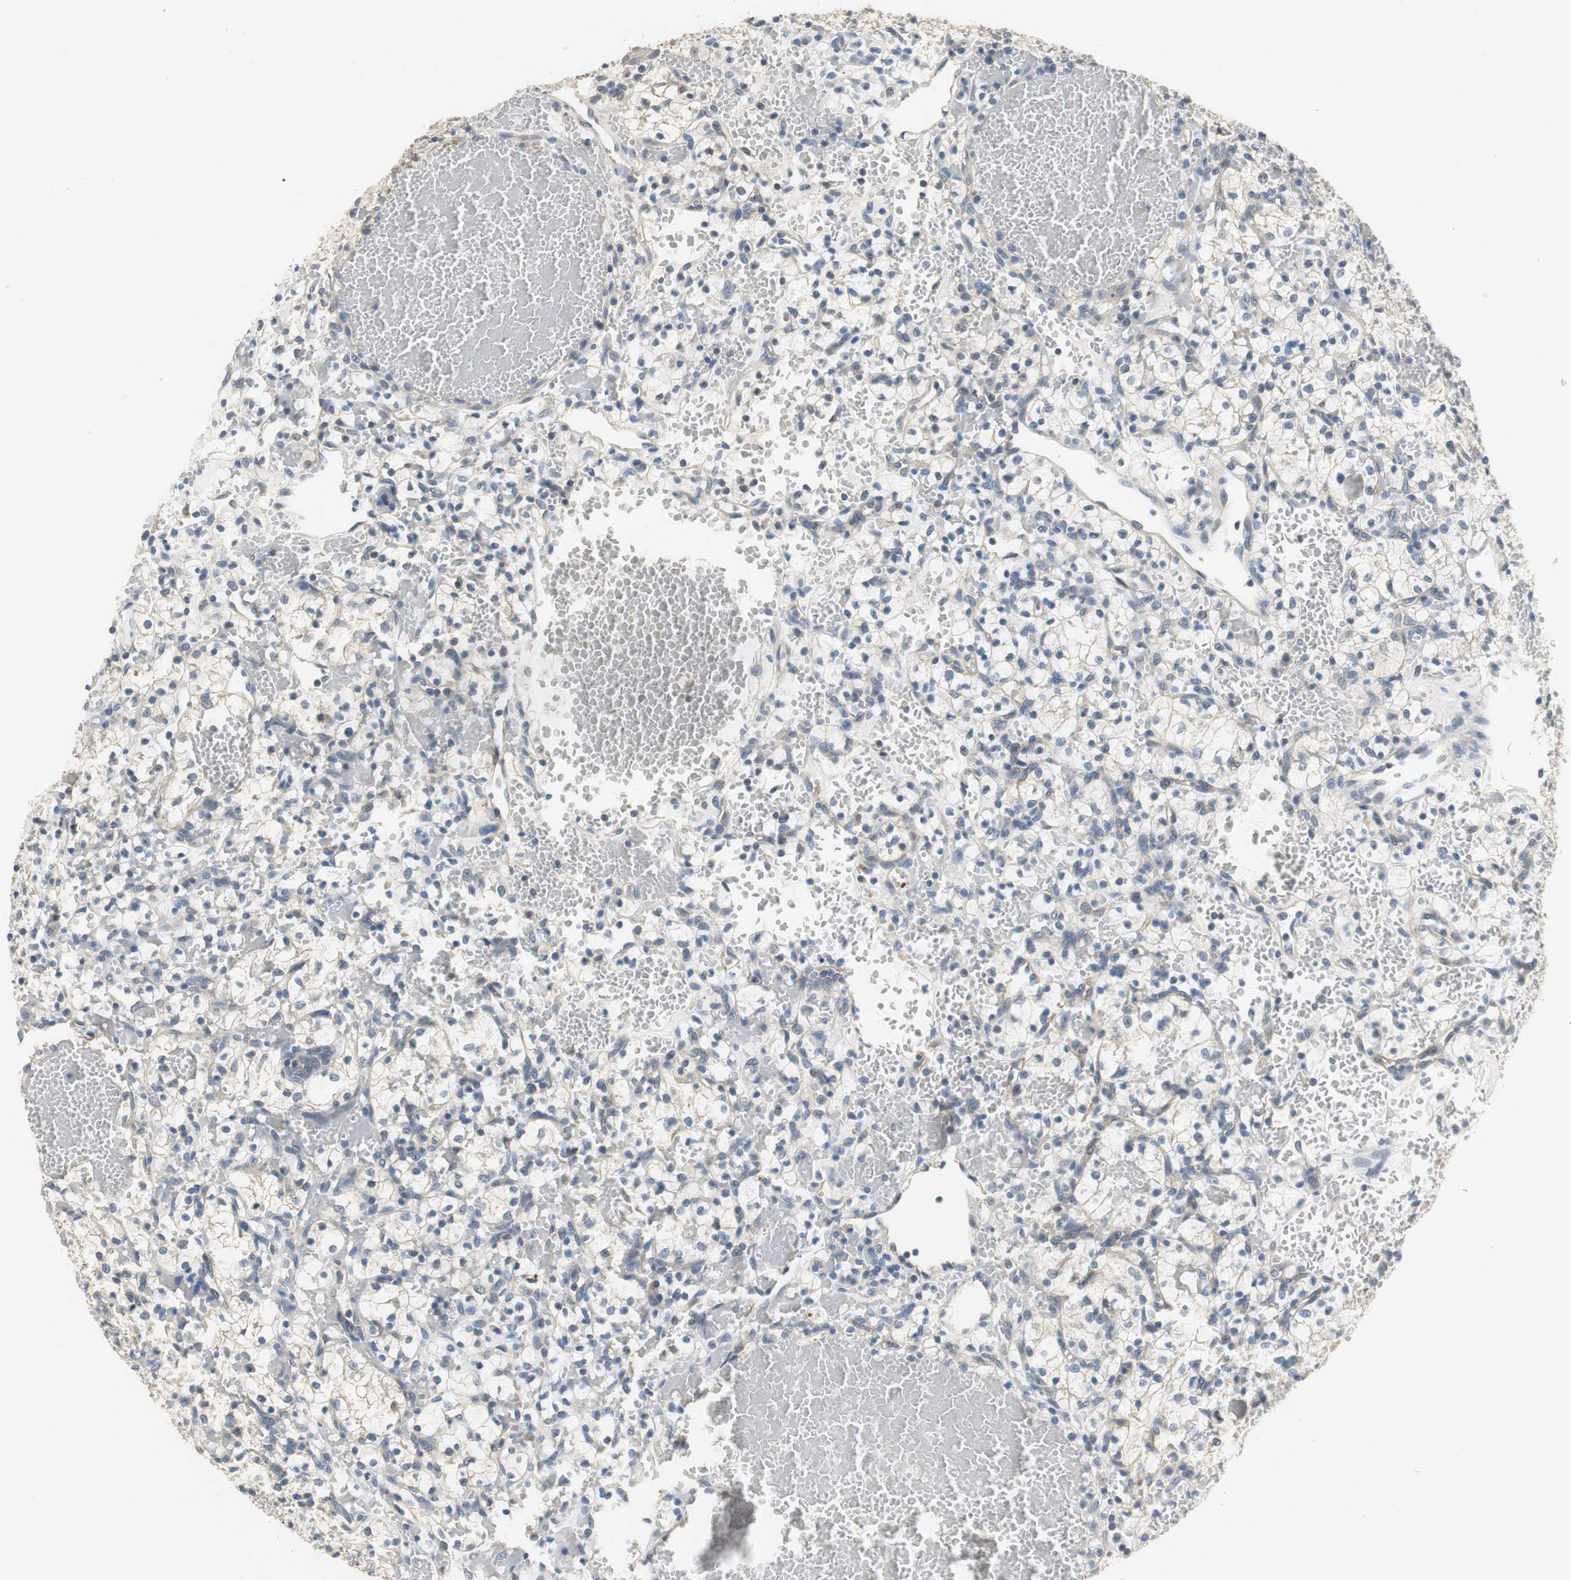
{"staining": {"intensity": "negative", "quantity": "none", "location": "none"}, "tissue": "renal cancer", "cell_type": "Tumor cells", "image_type": "cancer", "snomed": [{"axis": "morphology", "description": "Adenocarcinoma, NOS"}, {"axis": "topography", "description": "Kidney"}], "caption": "DAB immunohistochemical staining of human adenocarcinoma (renal) reveals no significant staining in tumor cells. The staining was performed using DAB (3,3'-diaminobenzidine) to visualize the protein expression in brown, while the nuclei were stained in blue with hematoxylin (Magnification: 20x).", "gene": "MTIF2", "patient": {"sex": "female", "age": 60}}